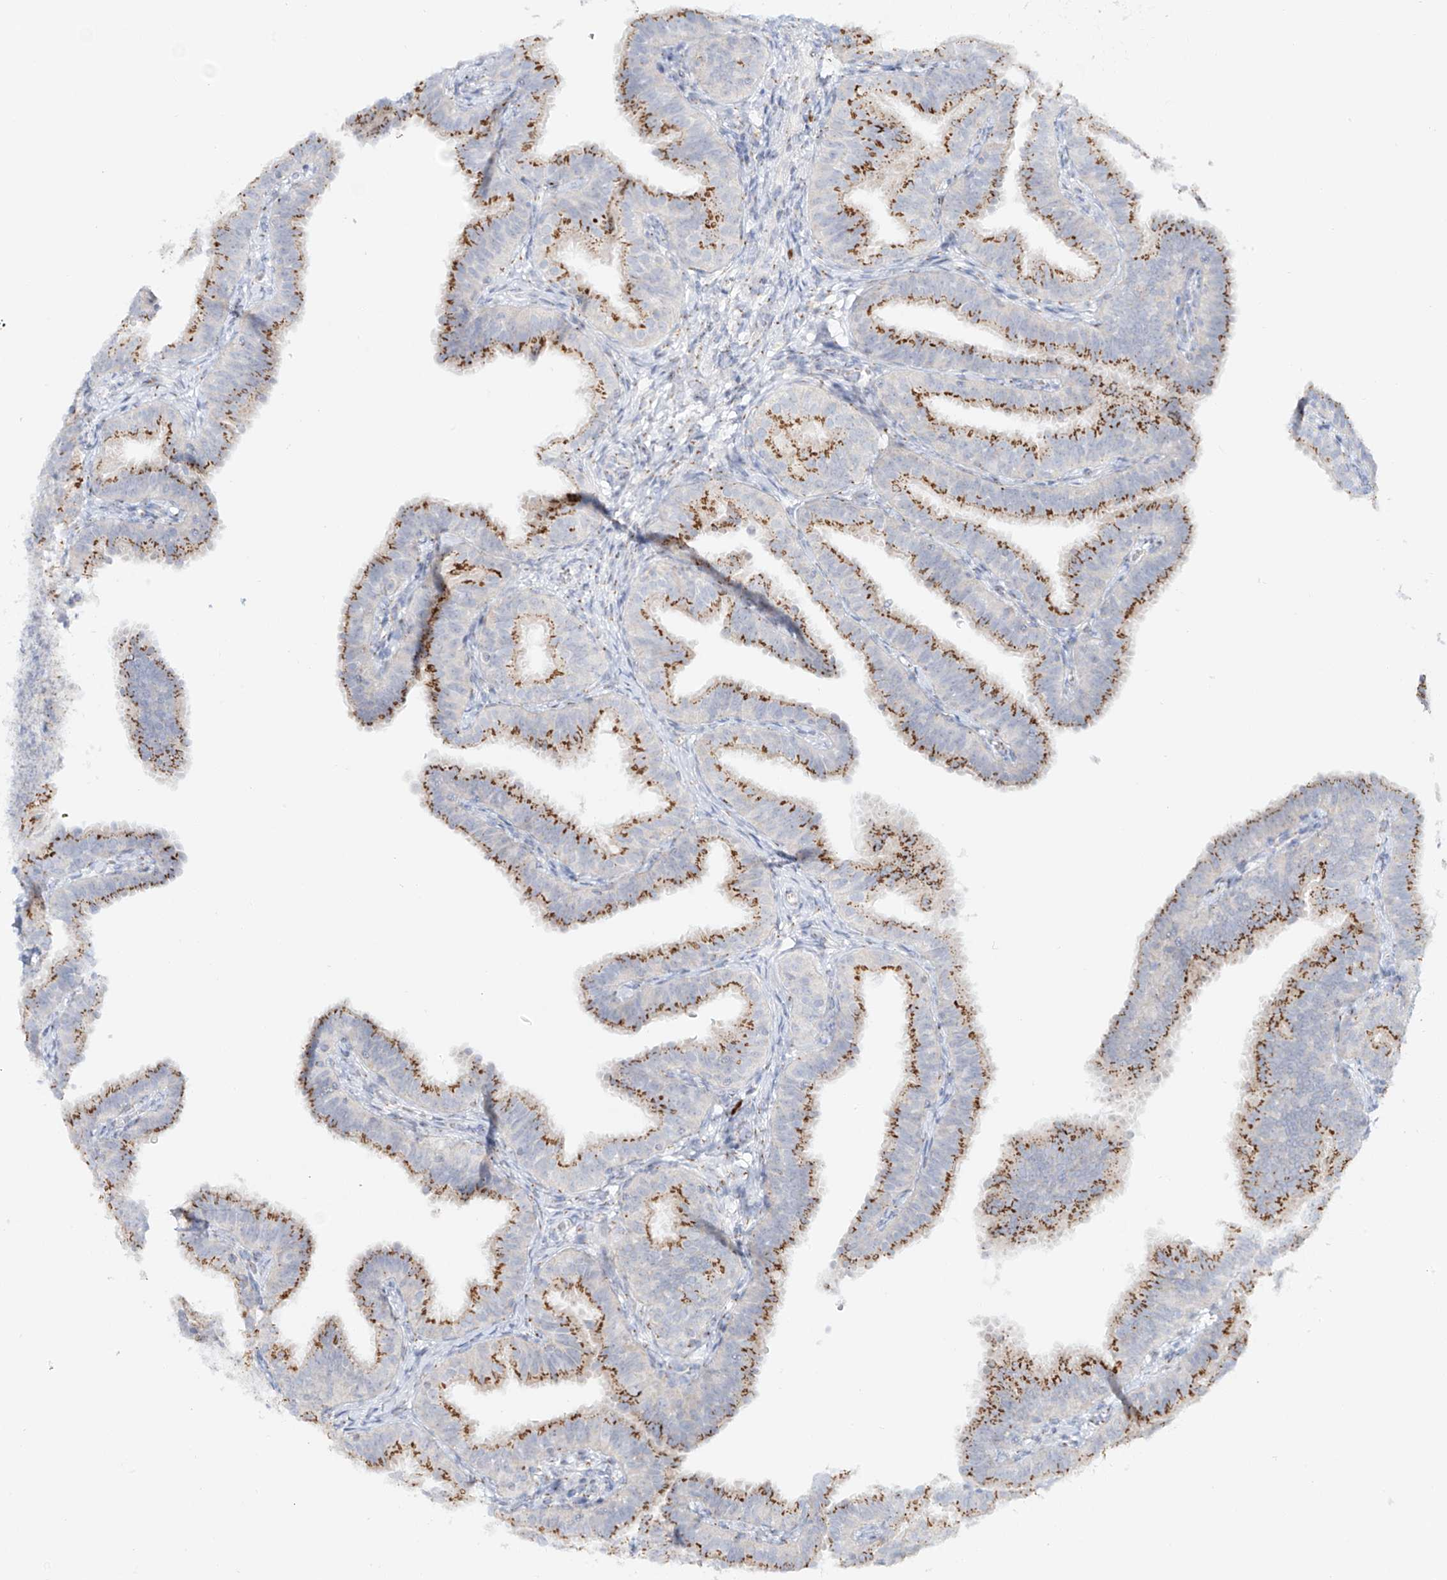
{"staining": {"intensity": "moderate", "quantity": ">75%", "location": "cytoplasmic/membranous"}, "tissue": "fallopian tube", "cell_type": "Glandular cells", "image_type": "normal", "snomed": [{"axis": "morphology", "description": "Normal tissue, NOS"}, {"axis": "topography", "description": "Fallopian tube"}], "caption": "Fallopian tube stained with DAB (3,3'-diaminobenzidine) IHC demonstrates medium levels of moderate cytoplasmic/membranous staining in about >75% of glandular cells. The staining was performed using DAB, with brown indicating positive protein expression. Nuclei are stained blue with hematoxylin.", "gene": "BSDC1", "patient": {"sex": "female", "age": 35}}